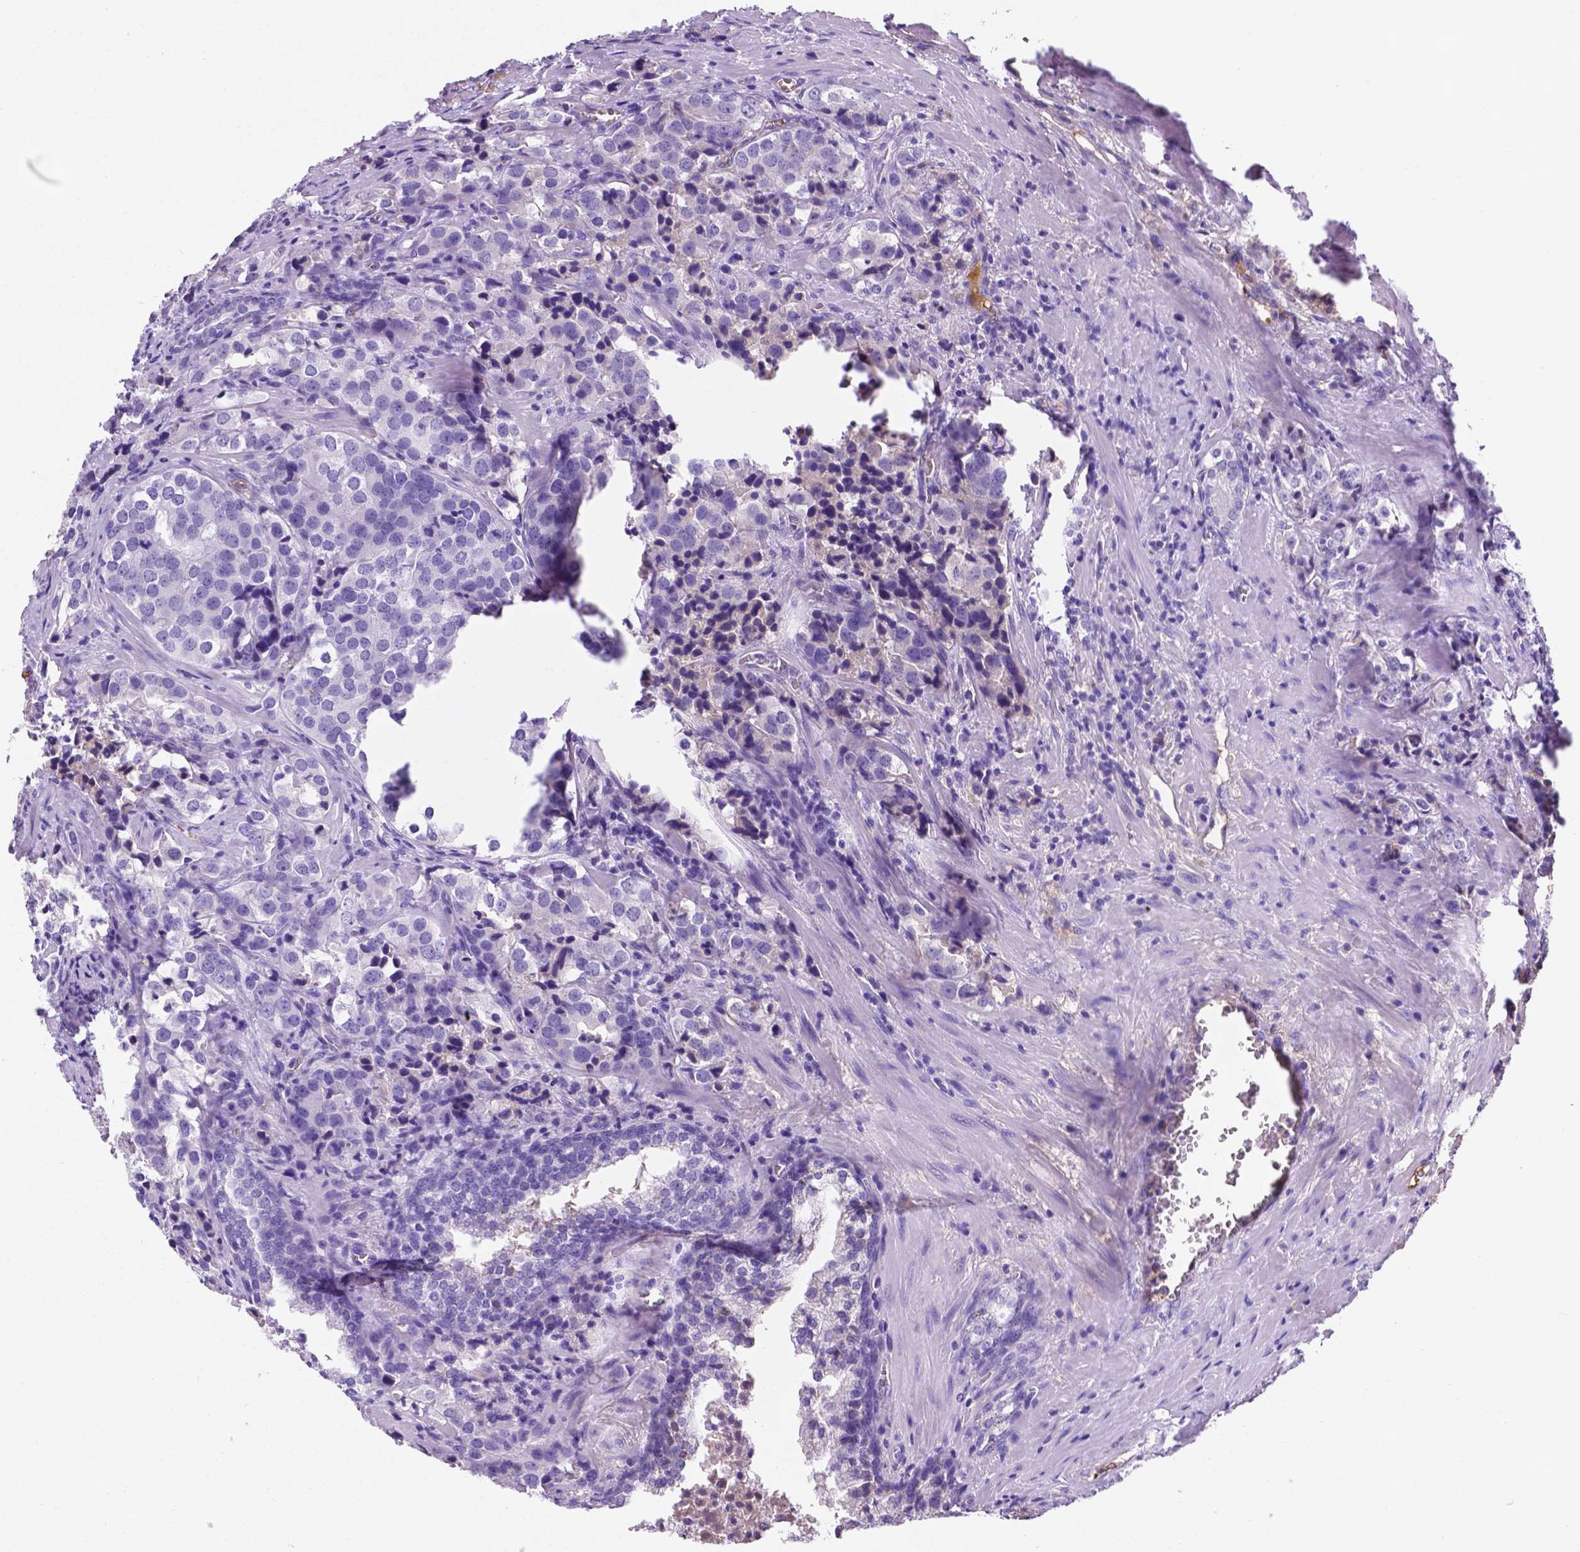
{"staining": {"intensity": "negative", "quantity": "none", "location": "none"}, "tissue": "prostate cancer", "cell_type": "Tumor cells", "image_type": "cancer", "snomed": [{"axis": "morphology", "description": "Adenocarcinoma, NOS"}, {"axis": "topography", "description": "Prostate and seminal vesicle, NOS"}], "caption": "This is a photomicrograph of immunohistochemistry staining of prostate cancer, which shows no staining in tumor cells.", "gene": "APOE", "patient": {"sex": "male", "age": 63}}